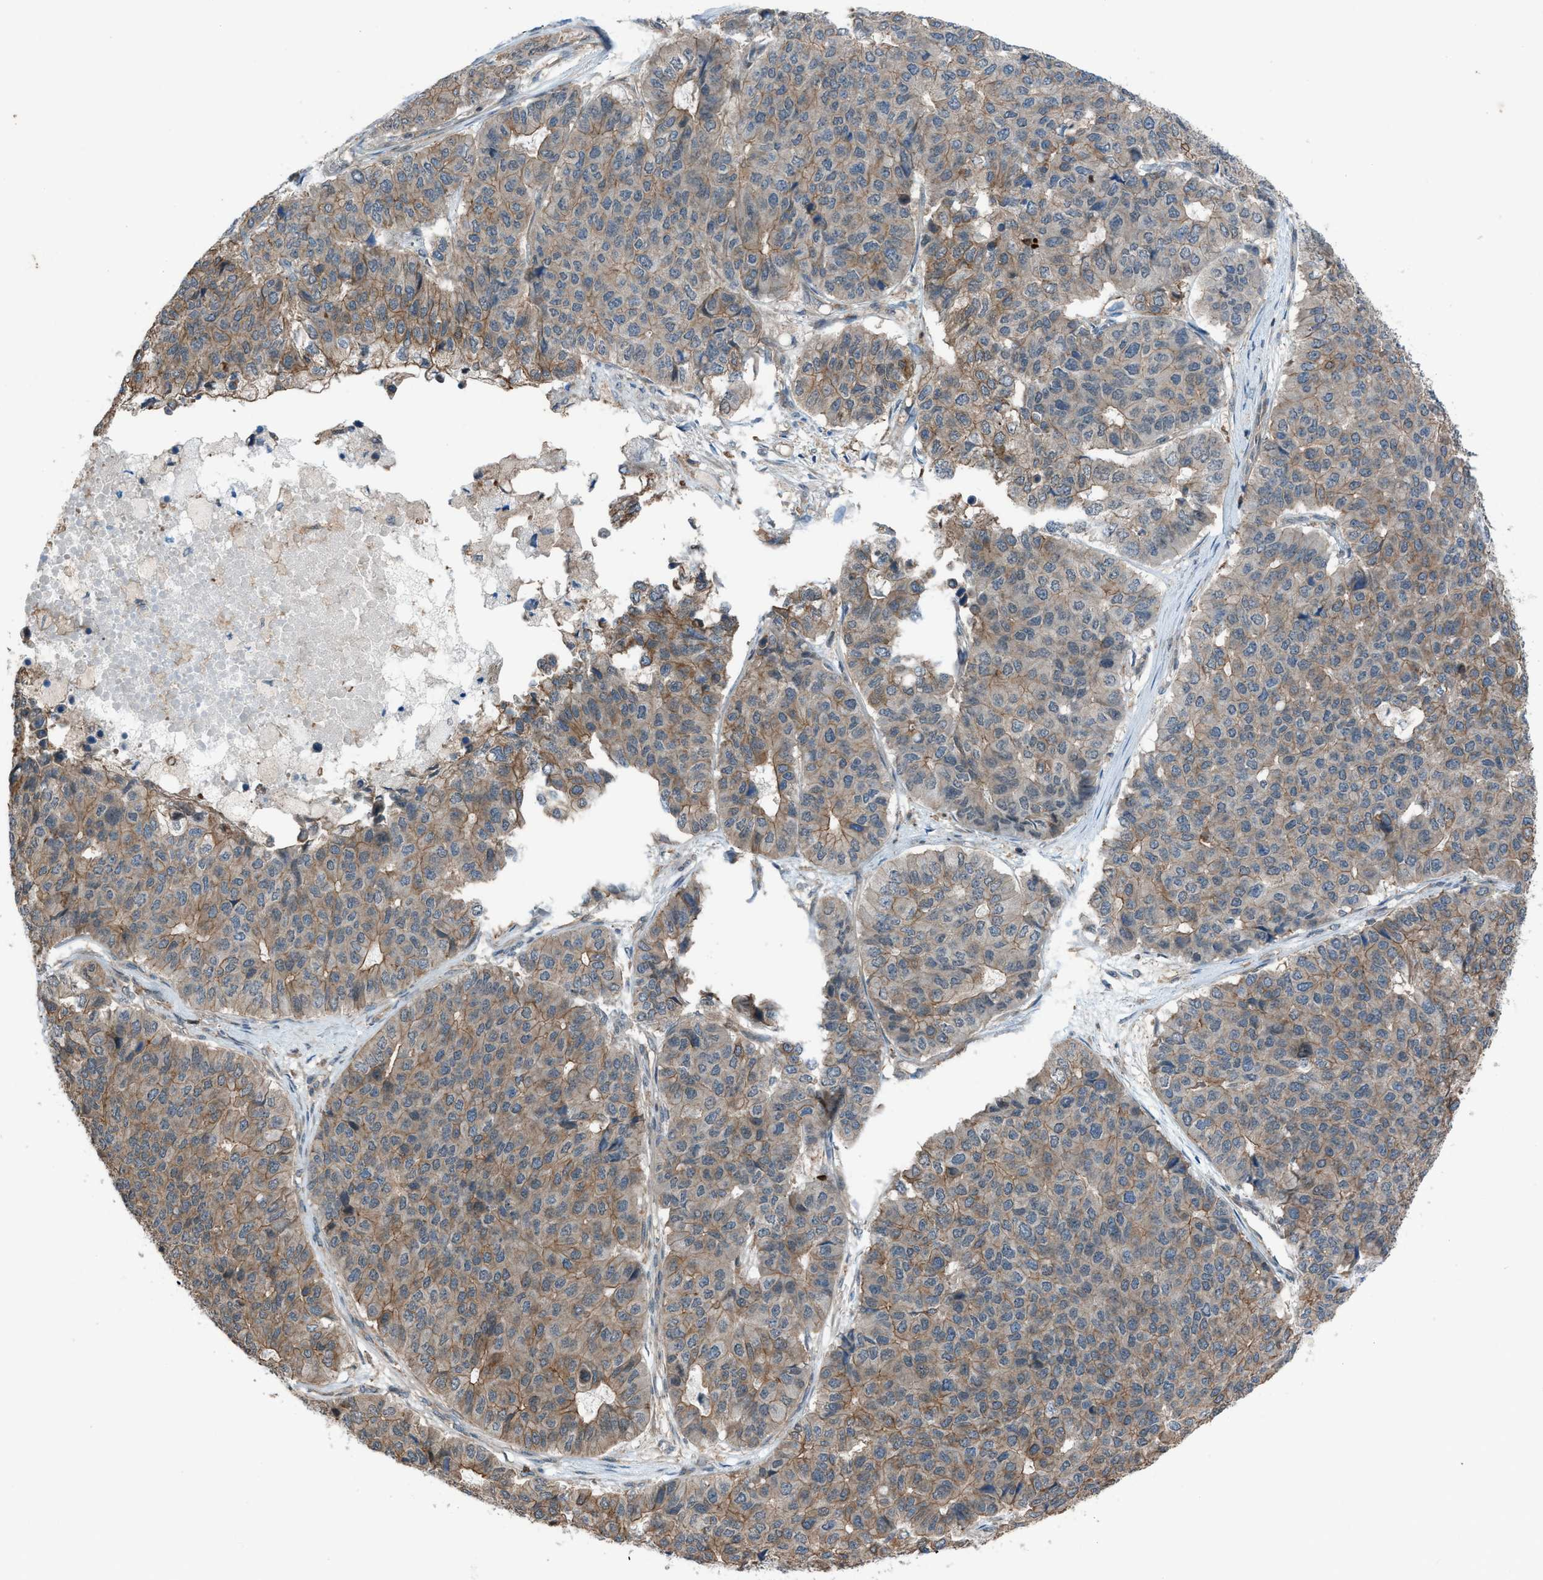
{"staining": {"intensity": "moderate", "quantity": "25%-75%", "location": "cytoplasmic/membranous"}, "tissue": "pancreatic cancer", "cell_type": "Tumor cells", "image_type": "cancer", "snomed": [{"axis": "morphology", "description": "Adenocarcinoma, NOS"}, {"axis": "topography", "description": "Pancreas"}], "caption": "This histopathology image exhibits immunohistochemistry staining of human pancreatic cancer (adenocarcinoma), with medium moderate cytoplasmic/membranous staining in approximately 25%-75% of tumor cells.", "gene": "DYRK1A", "patient": {"sex": "male", "age": 50}}